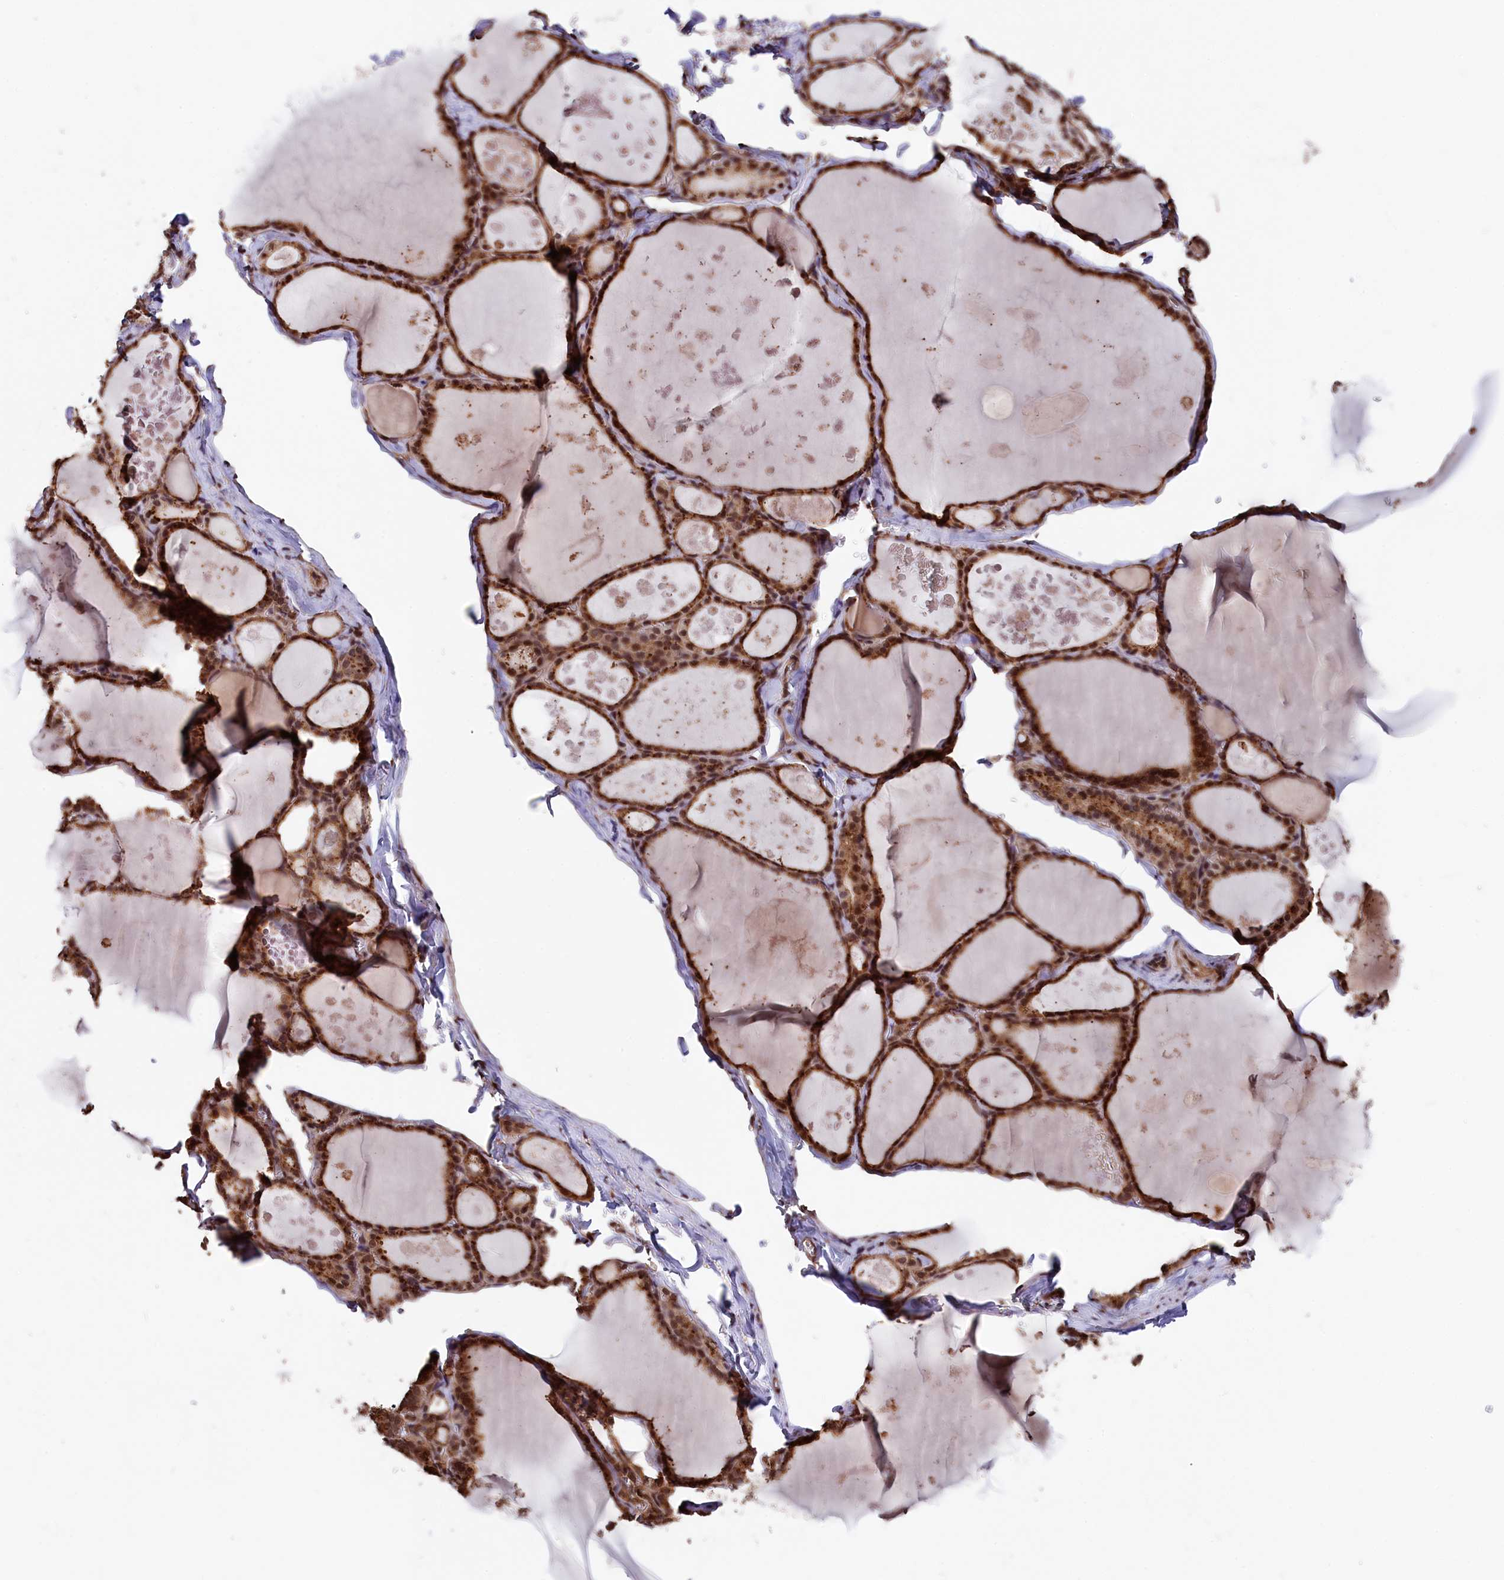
{"staining": {"intensity": "moderate", "quantity": ">75%", "location": "cytoplasmic/membranous,nuclear"}, "tissue": "thyroid gland", "cell_type": "Glandular cells", "image_type": "normal", "snomed": [{"axis": "morphology", "description": "Normal tissue, NOS"}, {"axis": "topography", "description": "Thyroid gland"}], "caption": "Protein staining shows moderate cytoplasmic/membranous,nuclear positivity in about >75% of glandular cells in benign thyroid gland.", "gene": "ADRM1", "patient": {"sex": "male", "age": 56}}